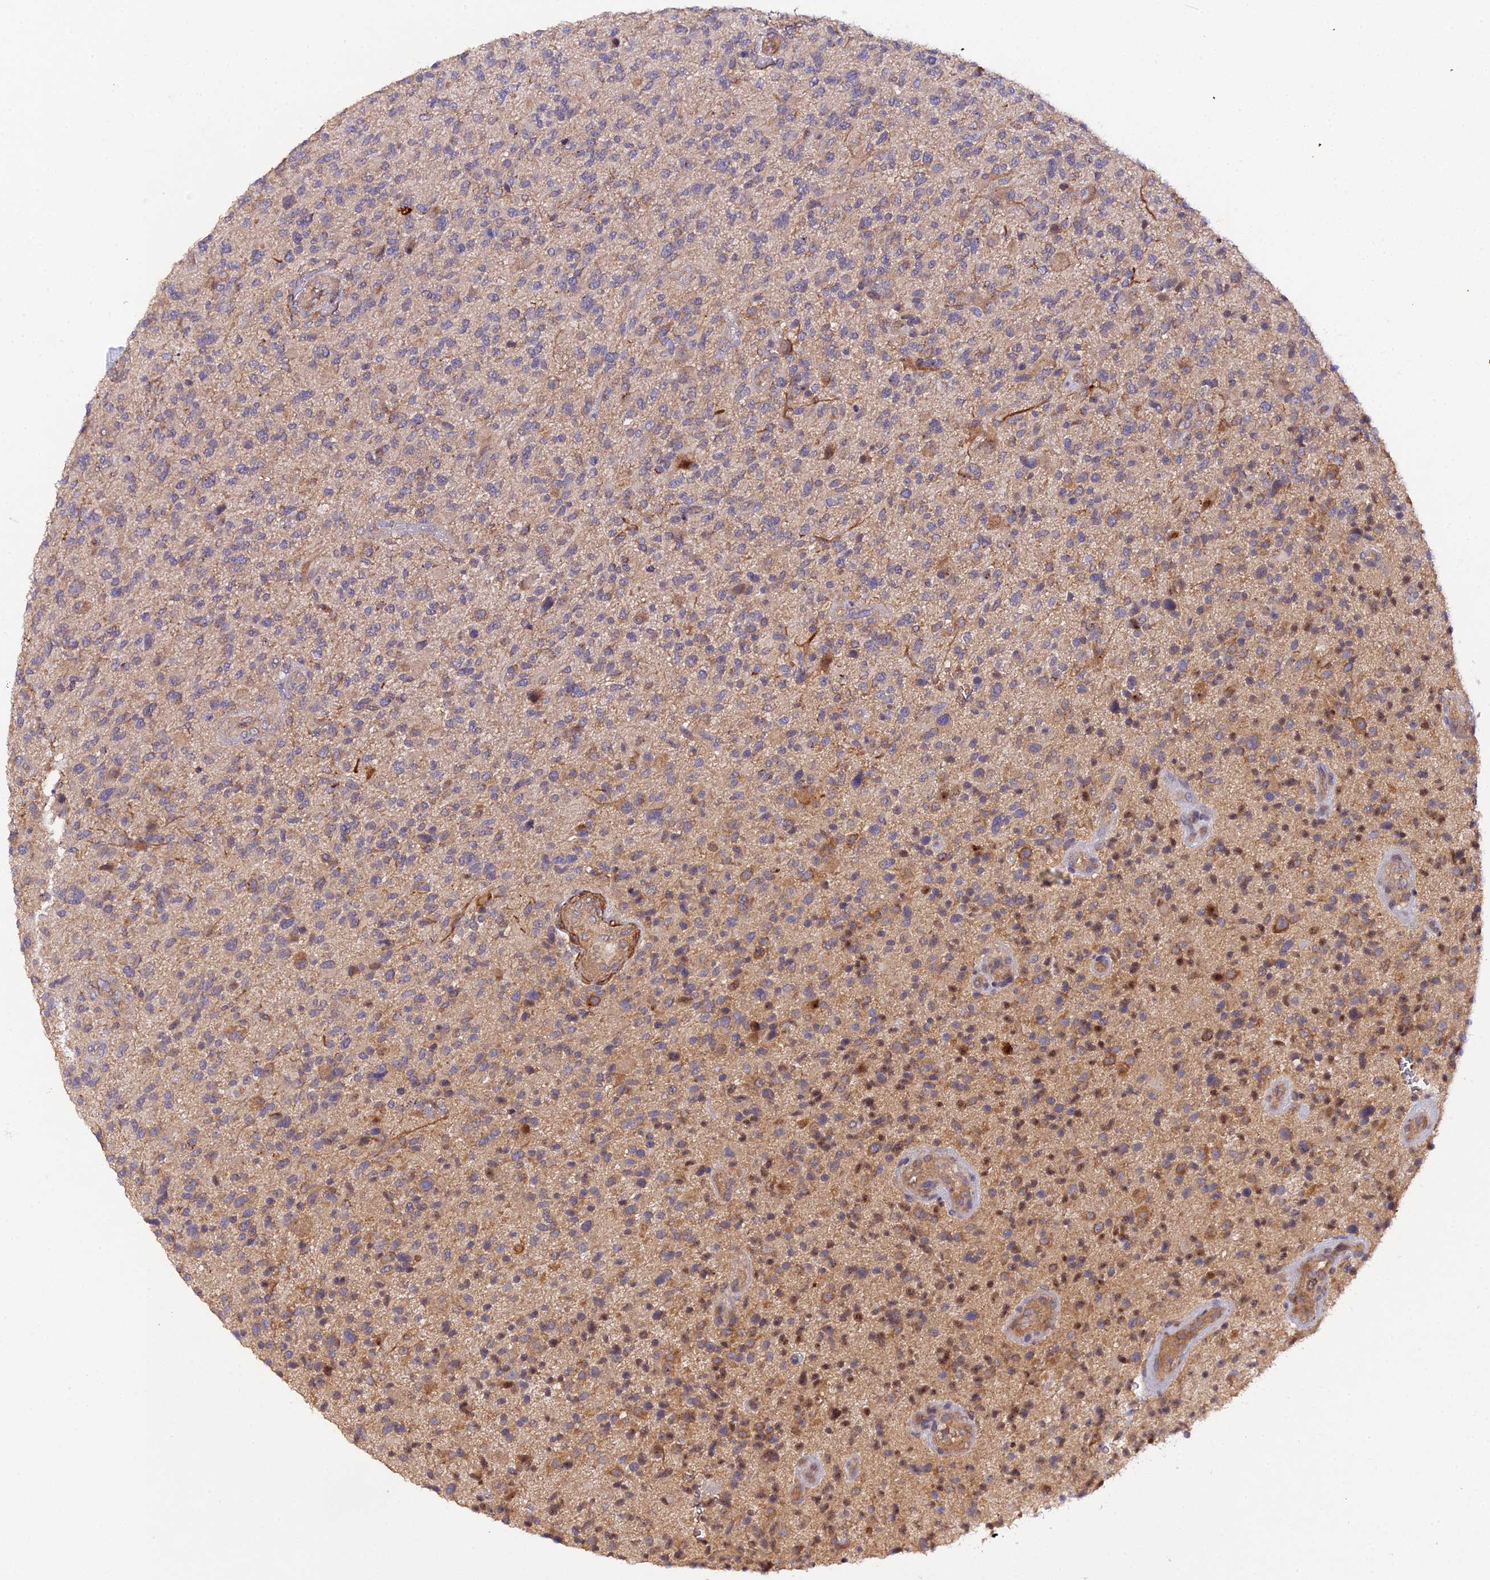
{"staining": {"intensity": "moderate", "quantity": "25%-75%", "location": "cytoplasmic/membranous"}, "tissue": "glioma", "cell_type": "Tumor cells", "image_type": "cancer", "snomed": [{"axis": "morphology", "description": "Glioma, malignant, High grade"}, {"axis": "topography", "description": "Brain"}], "caption": "Immunohistochemistry histopathology image of glioma stained for a protein (brown), which demonstrates medium levels of moderate cytoplasmic/membranous expression in approximately 25%-75% of tumor cells.", "gene": "TRIM26", "patient": {"sex": "male", "age": 47}}